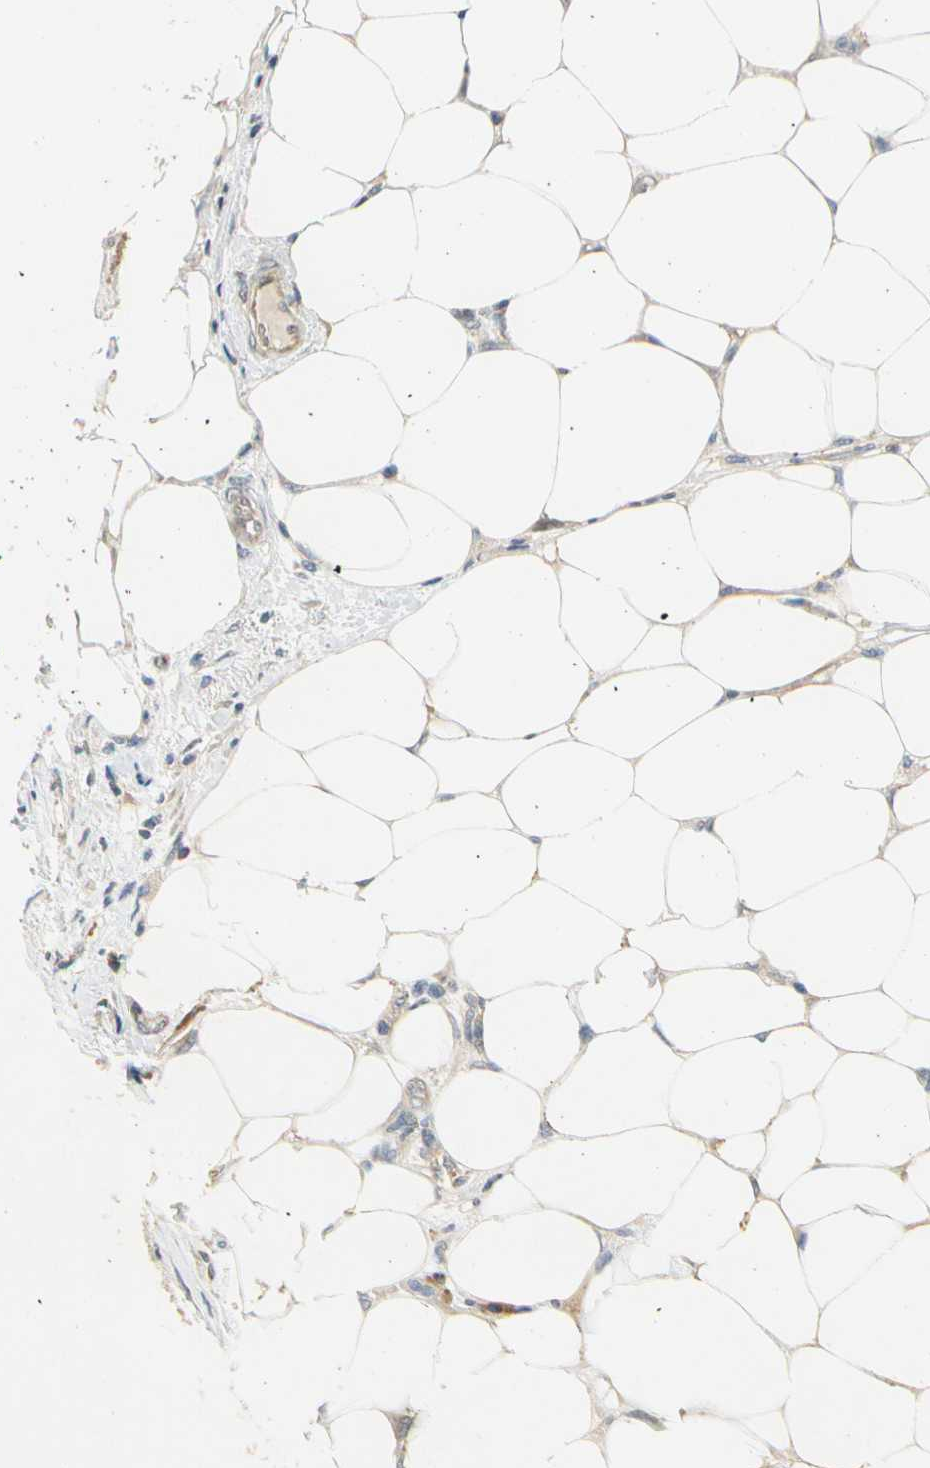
{"staining": {"intensity": "weak", "quantity": ">75%", "location": "cytoplasmic/membranous"}, "tissue": "colorectal cancer", "cell_type": "Tumor cells", "image_type": "cancer", "snomed": [{"axis": "morphology", "description": "Adenocarcinoma, NOS"}, {"axis": "topography", "description": "Colon"}], "caption": "Adenocarcinoma (colorectal) stained for a protein exhibits weak cytoplasmic/membranous positivity in tumor cells.", "gene": "EIF1AX", "patient": {"sex": "female", "age": 86}}